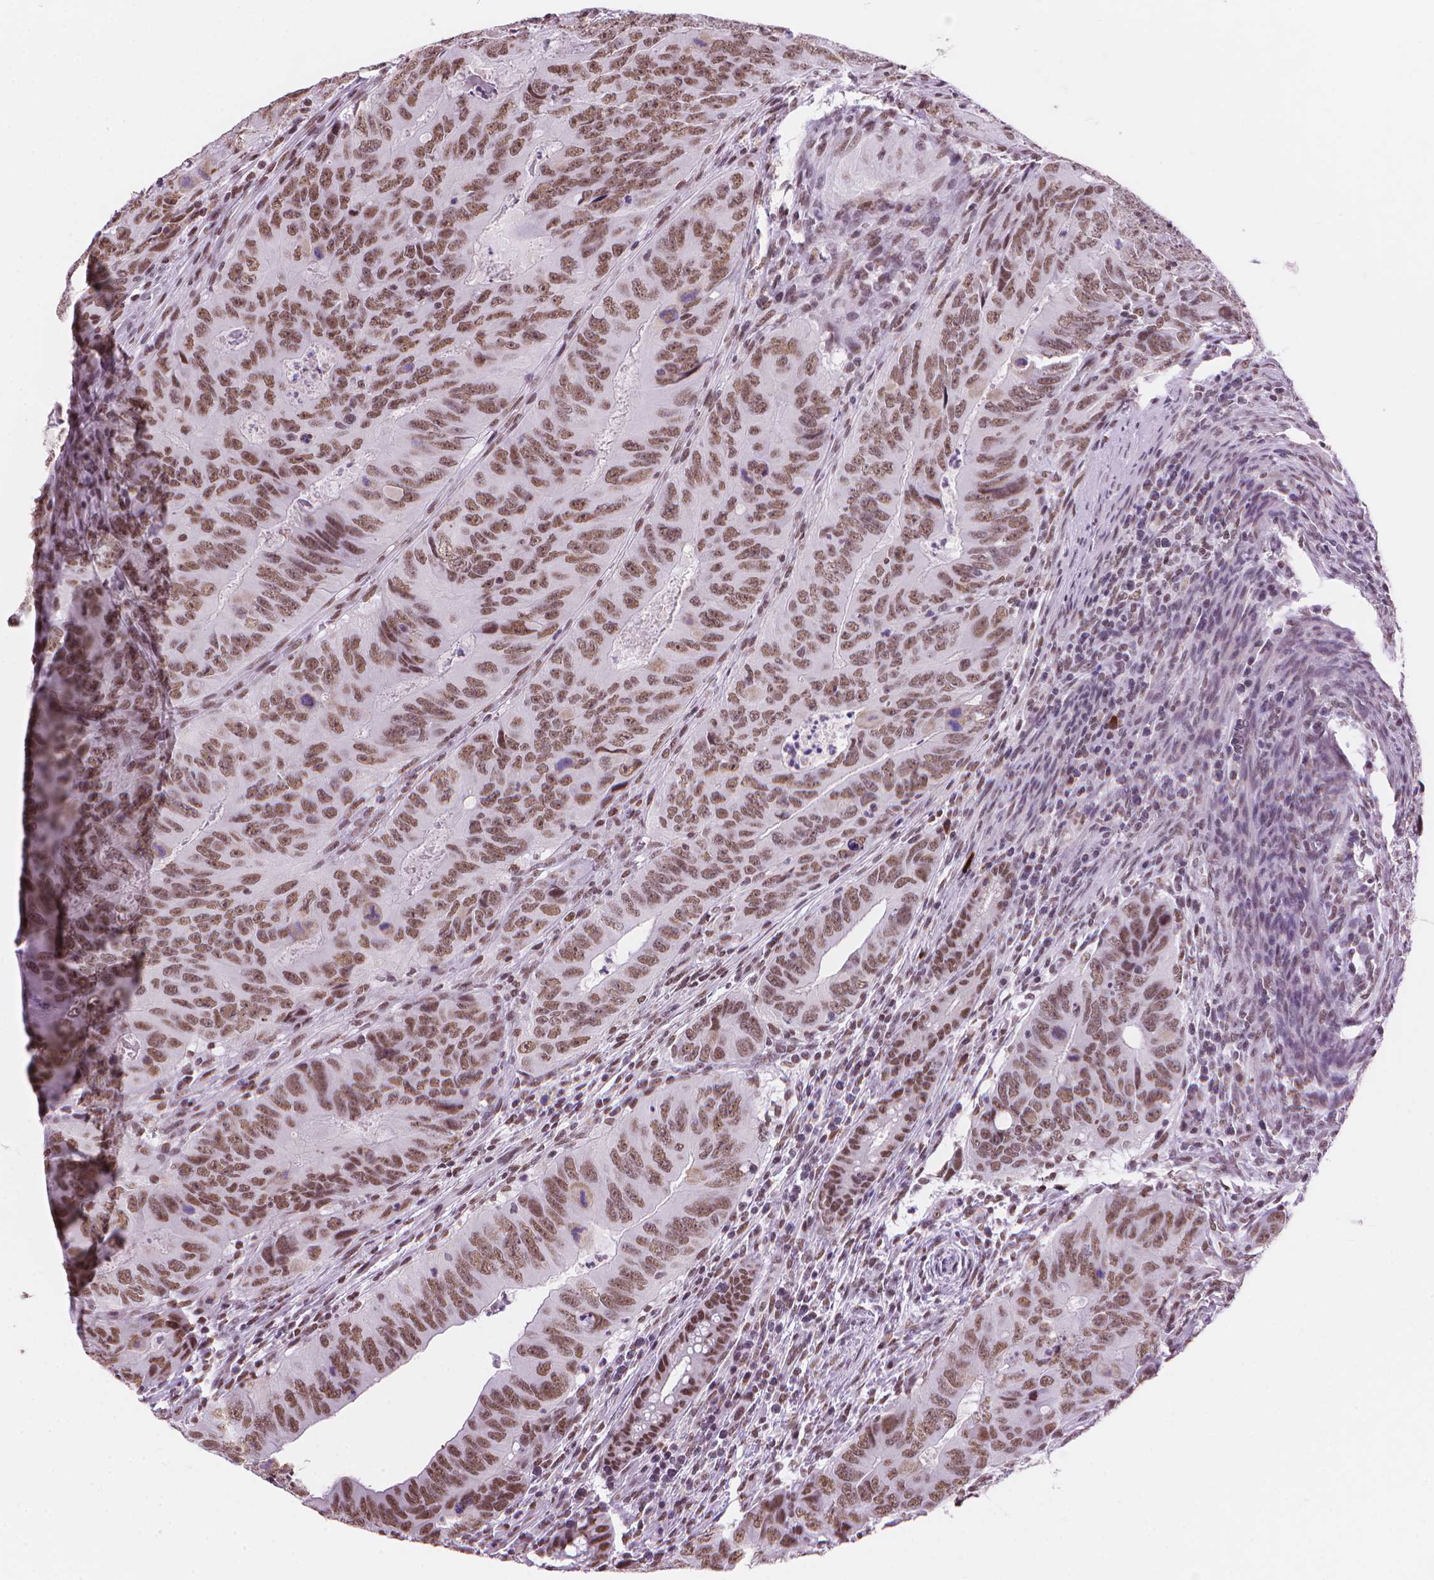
{"staining": {"intensity": "moderate", "quantity": ">75%", "location": "nuclear"}, "tissue": "colorectal cancer", "cell_type": "Tumor cells", "image_type": "cancer", "snomed": [{"axis": "morphology", "description": "Adenocarcinoma, NOS"}, {"axis": "topography", "description": "Colon"}], "caption": "Brown immunohistochemical staining in colorectal adenocarcinoma reveals moderate nuclear positivity in about >75% of tumor cells.", "gene": "RPA4", "patient": {"sex": "male", "age": 79}}